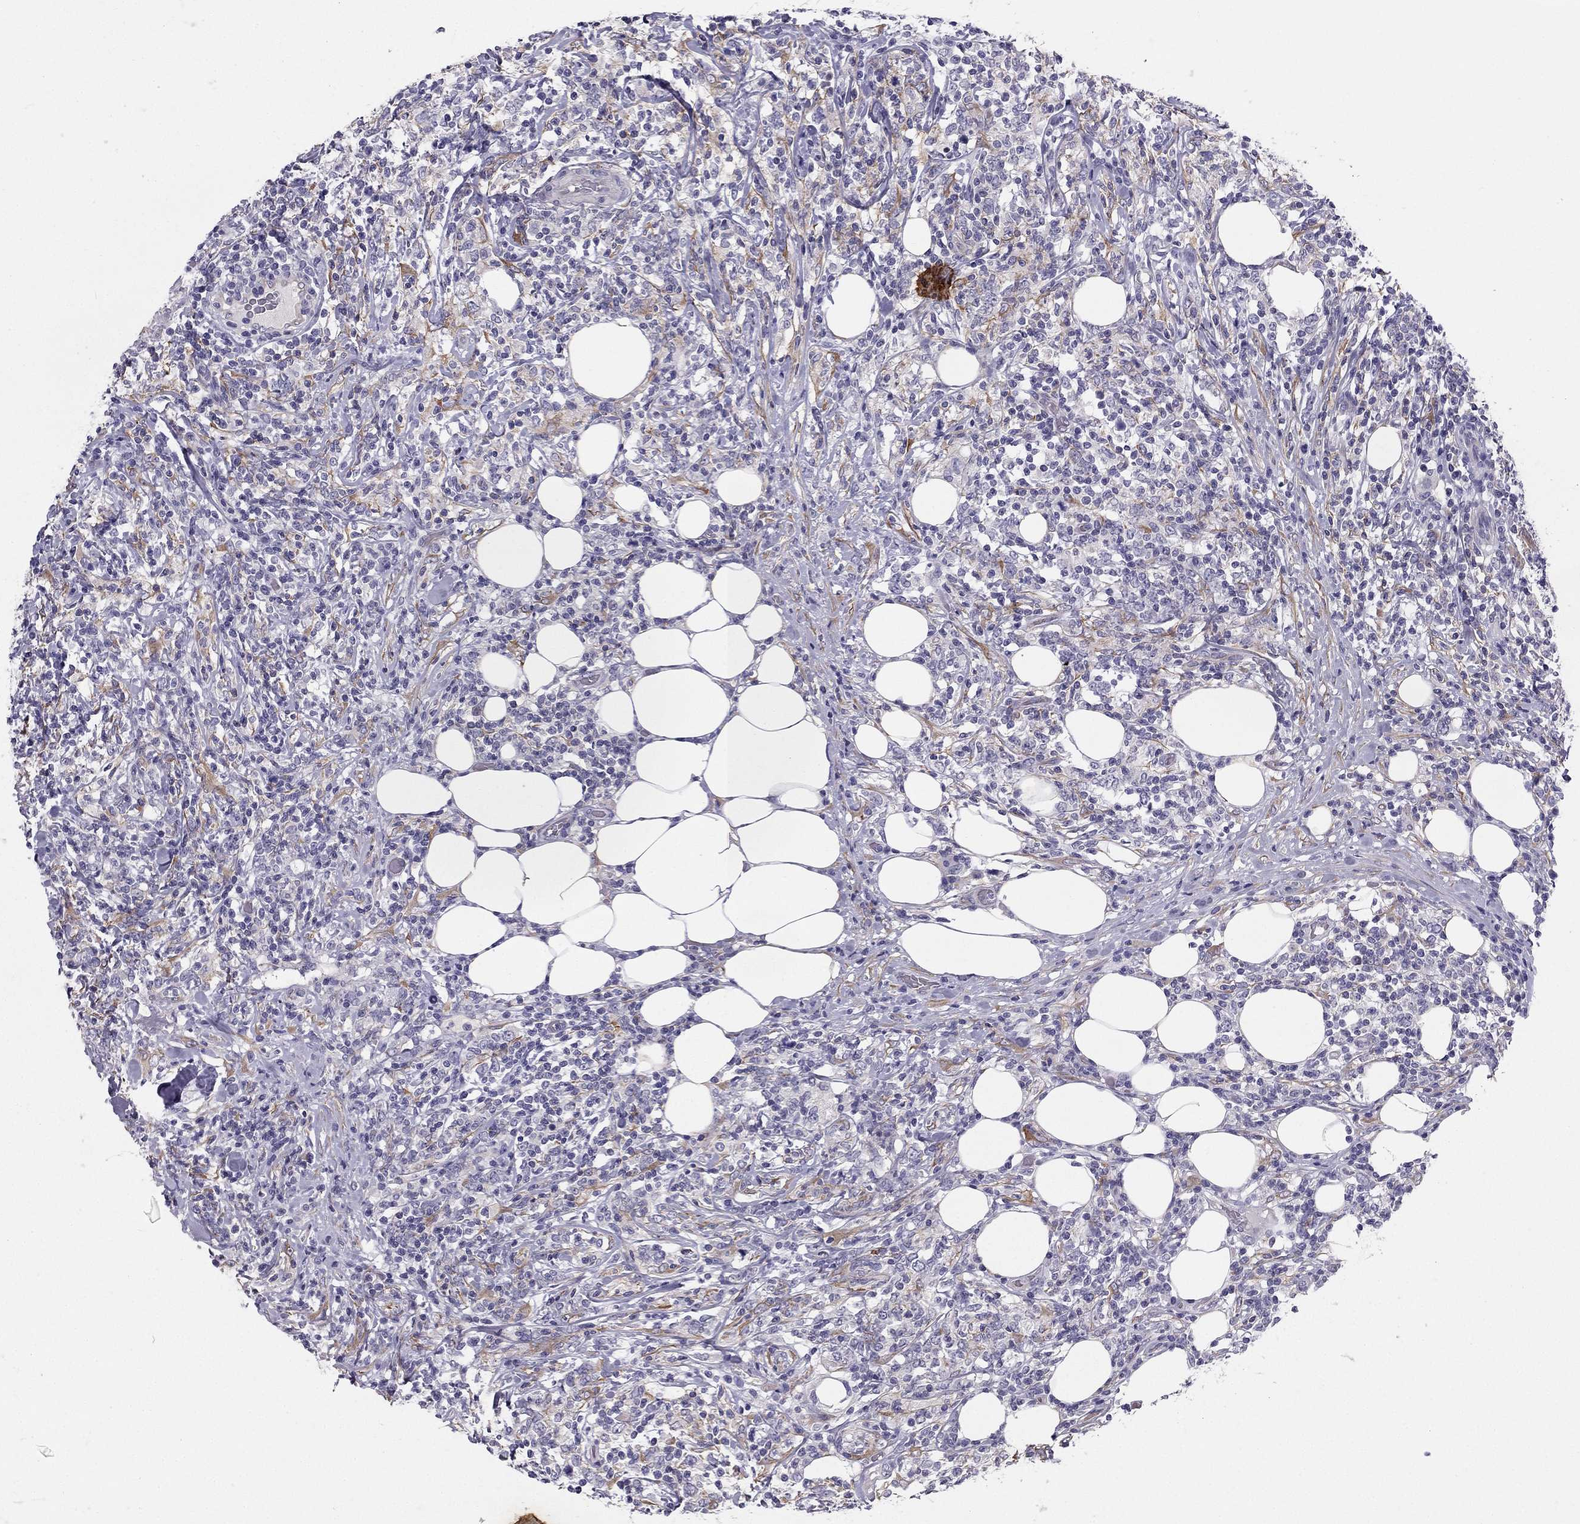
{"staining": {"intensity": "negative", "quantity": "none", "location": "none"}, "tissue": "lymphoma", "cell_type": "Tumor cells", "image_type": "cancer", "snomed": [{"axis": "morphology", "description": "Malignant lymphoma, non-Hodgkin's type, High grade"}, {"axis": "topography", "description": "Lymph node"}], "caption": "High-grade malignant lymphoma, non-Hodgkin's type was stained to show a protein in brown. There is no significant staining in tumor cells. Nuclei are stained in blue.", "gene": "SYT5", "patient": {"sex": "female", "age": 84}}